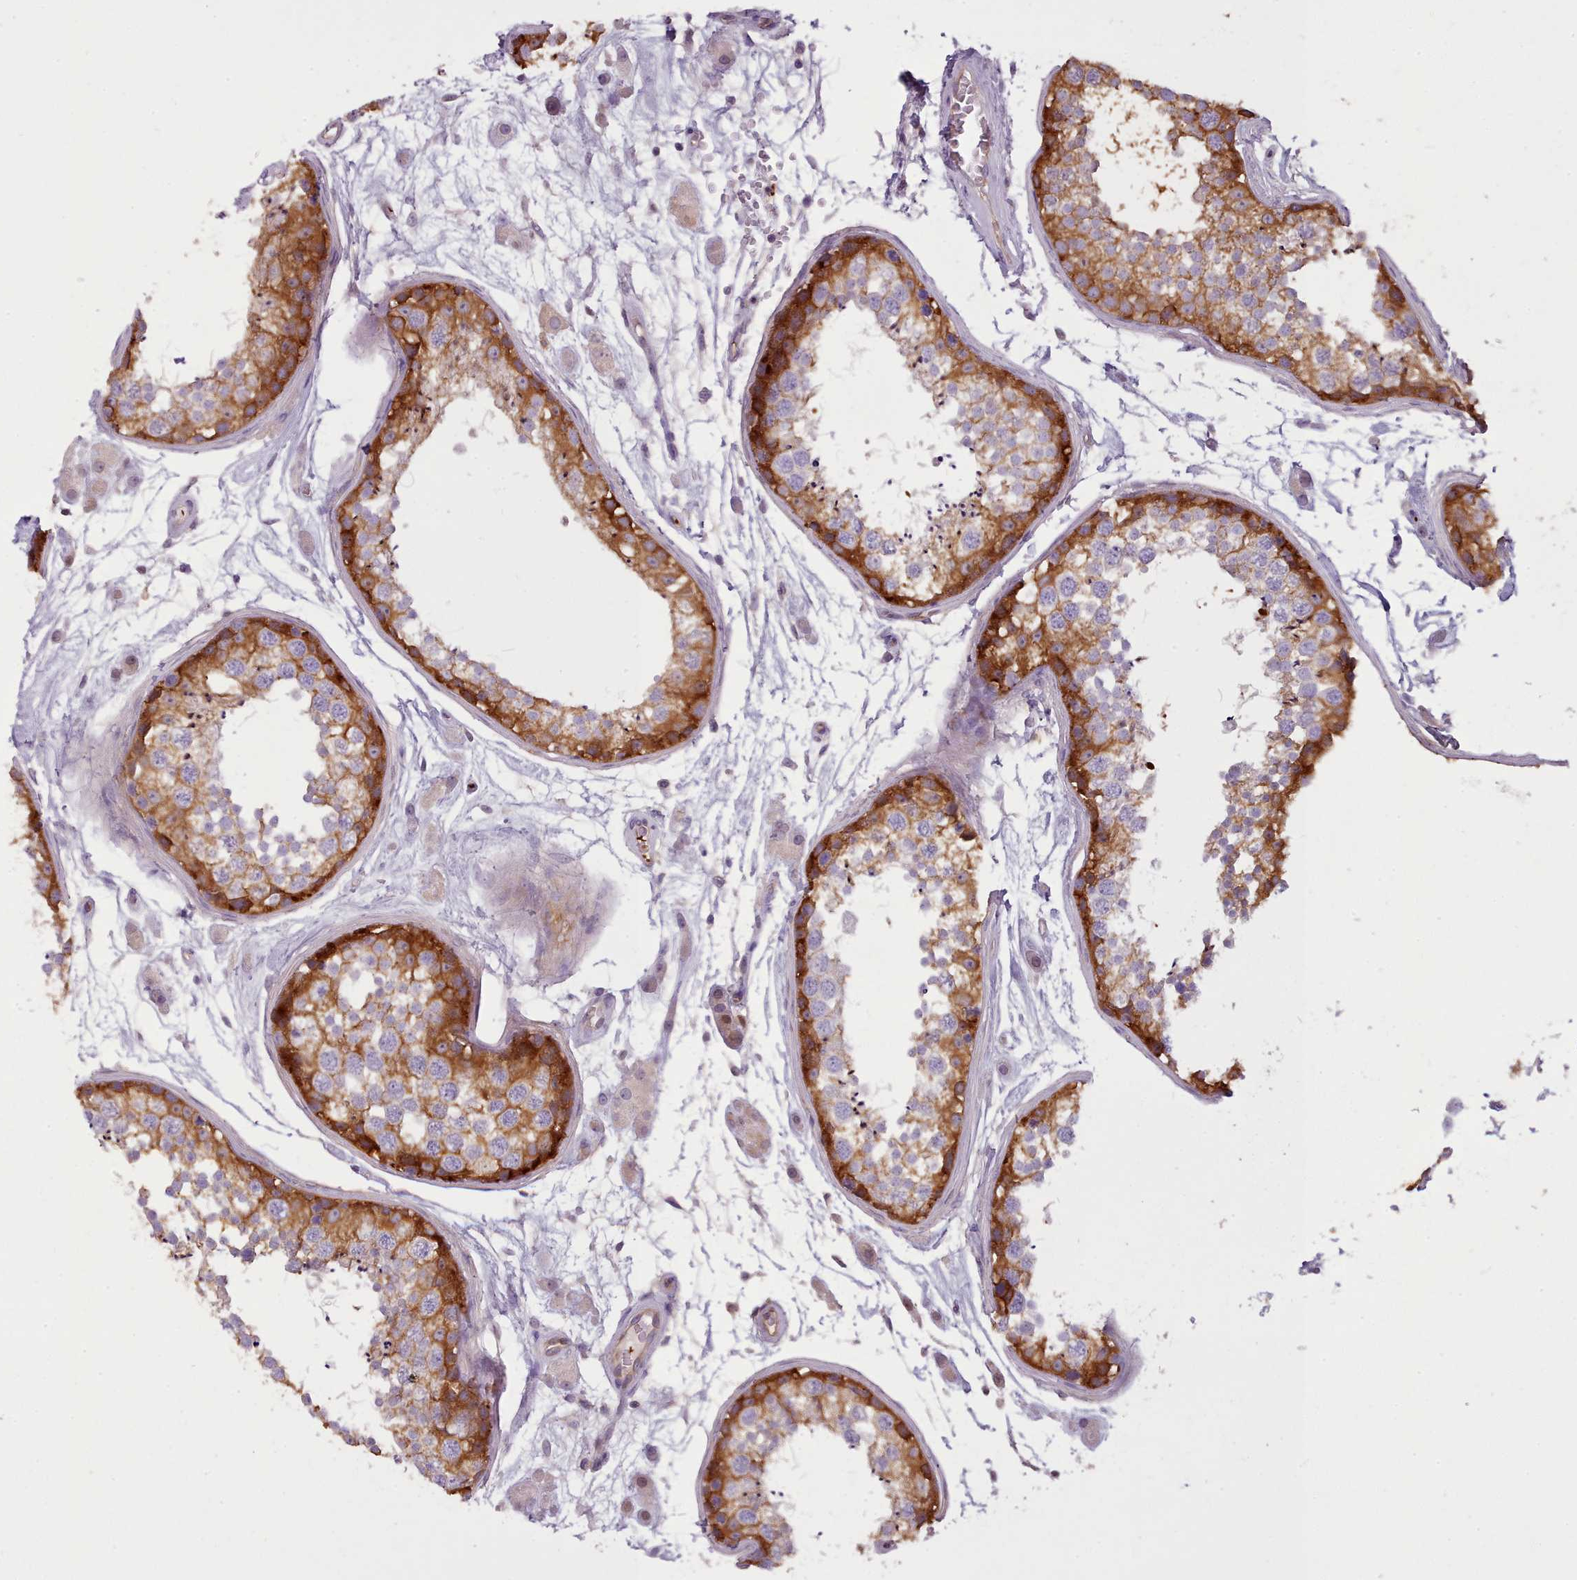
{"staining": {"intensity": "strong", "quantity": ">75%", "location": "cytoplasmic/membranous"}, "tissue": "testis", "cell_type": "Cells in seminiferous ducts", "image_type": "normal", "snomed": [{"axis": "morphology", "description": "Normal tissue, NOS"}, {"axis": "topography", "description": "Testis"}], "caption": "This micrograph demonstrates immunohistochemistry (IHC) staining of normal testis, with high strong cytoplasmic/membranous positivity in about >75% of cells in seminiferous ducts.", "gene": "NDST2", "patient": {"sex": "male", "age": 25}}